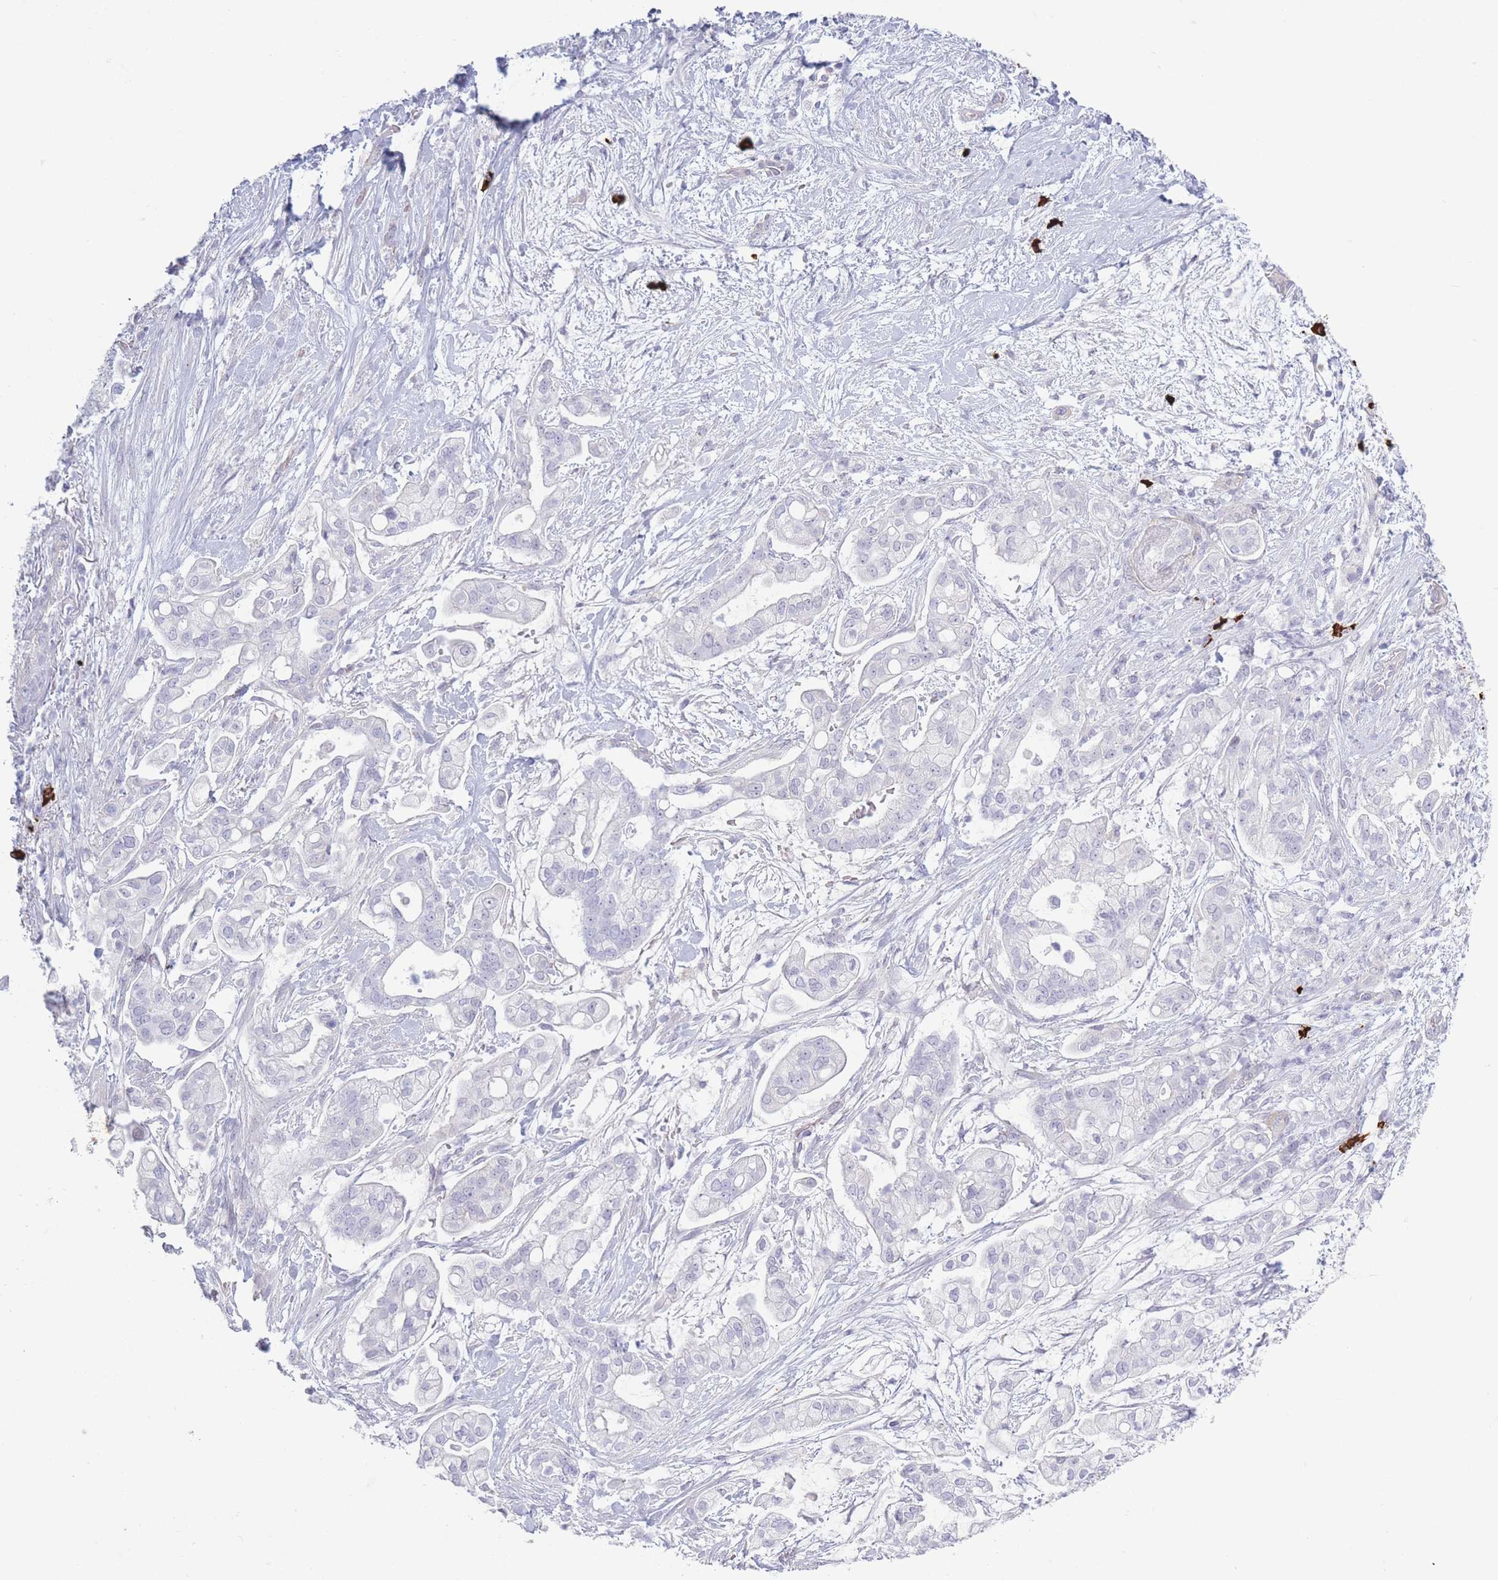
{"staining": {"intensity": "negative", "quantity": "none", "location": "none"}, "tissue": "pancreatic cancer", "cell_type": "Tumor cells", "image_type": "cancer", "snomed": [{"axis": "morphology", "description": "Adenocarcinoma, NOS"}, {"axis": "topography", "description": "Pancreas"}], "caption": "An IHC image of adenocarcinoma (pancreatic) is shown. There is no staining in tumor cells of adenocarcinoma (pancreatic).", "gene": "PLEKHG2", "patient": {"sex": "female", "age": 69}}